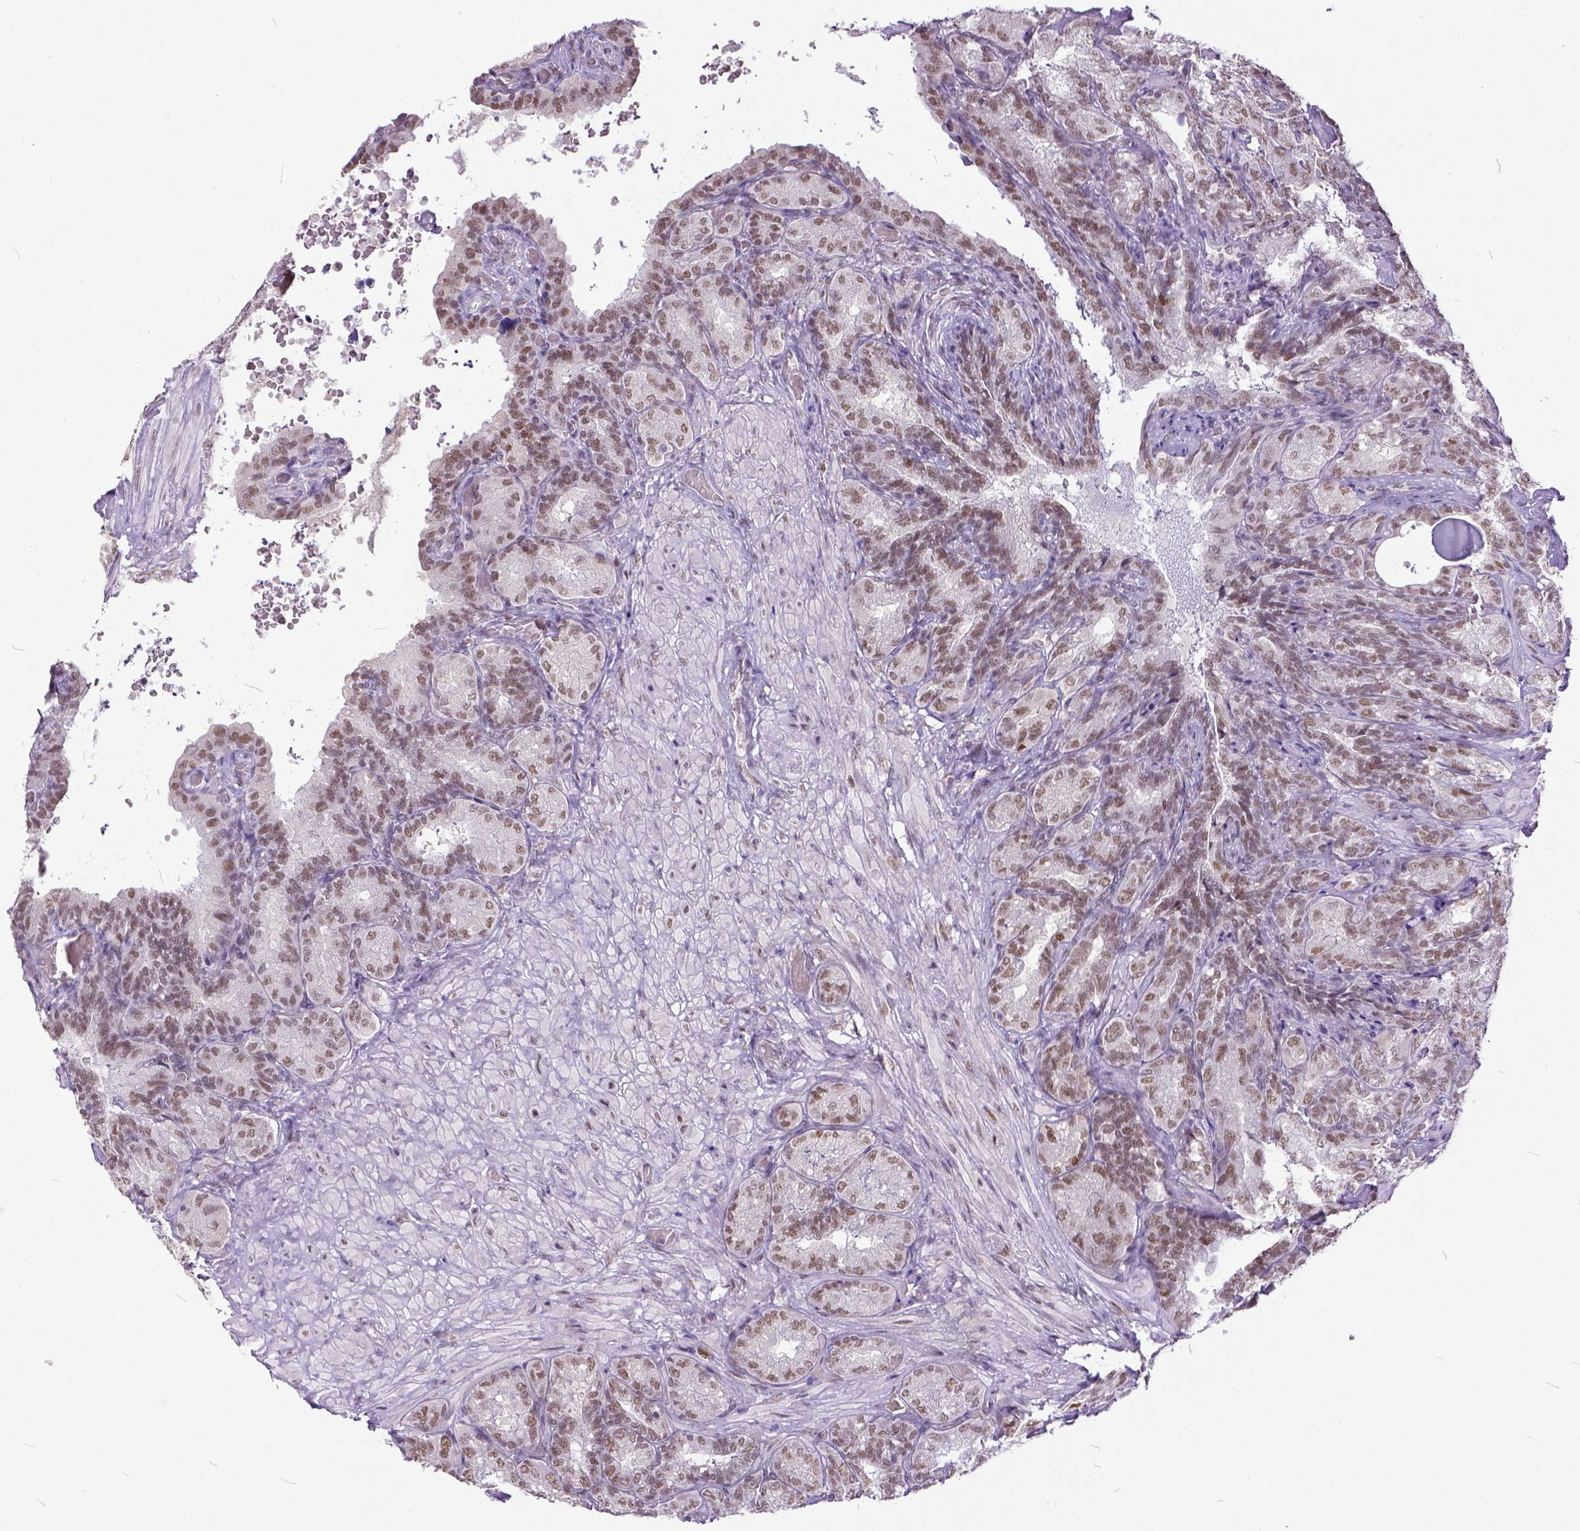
{"staining": {"intensity": "weak", "quantity": "25%-75%", "location": "nuclear"}, "tissue": "seminal vesicle", "cell_type": "Glandular cells", "image_type": "normal", "snomed": [{"axis": "morphology", "description": "Normal tissue, NOS"}, {"axis": "topography", "description": "Seminal veicle"}], "caption": "Protein staining by immunohistochemistry (IHC) shows weak nuclear staining in about 25%-75% of glandular cells in normal seminal vesicle. The staining was performed using DAB, with brown indicating positive protein expression. Nuclei are stained blue with hematoxylin.", "gene": "ERCC1", "patient": {"sex": "male", "age": 68}}